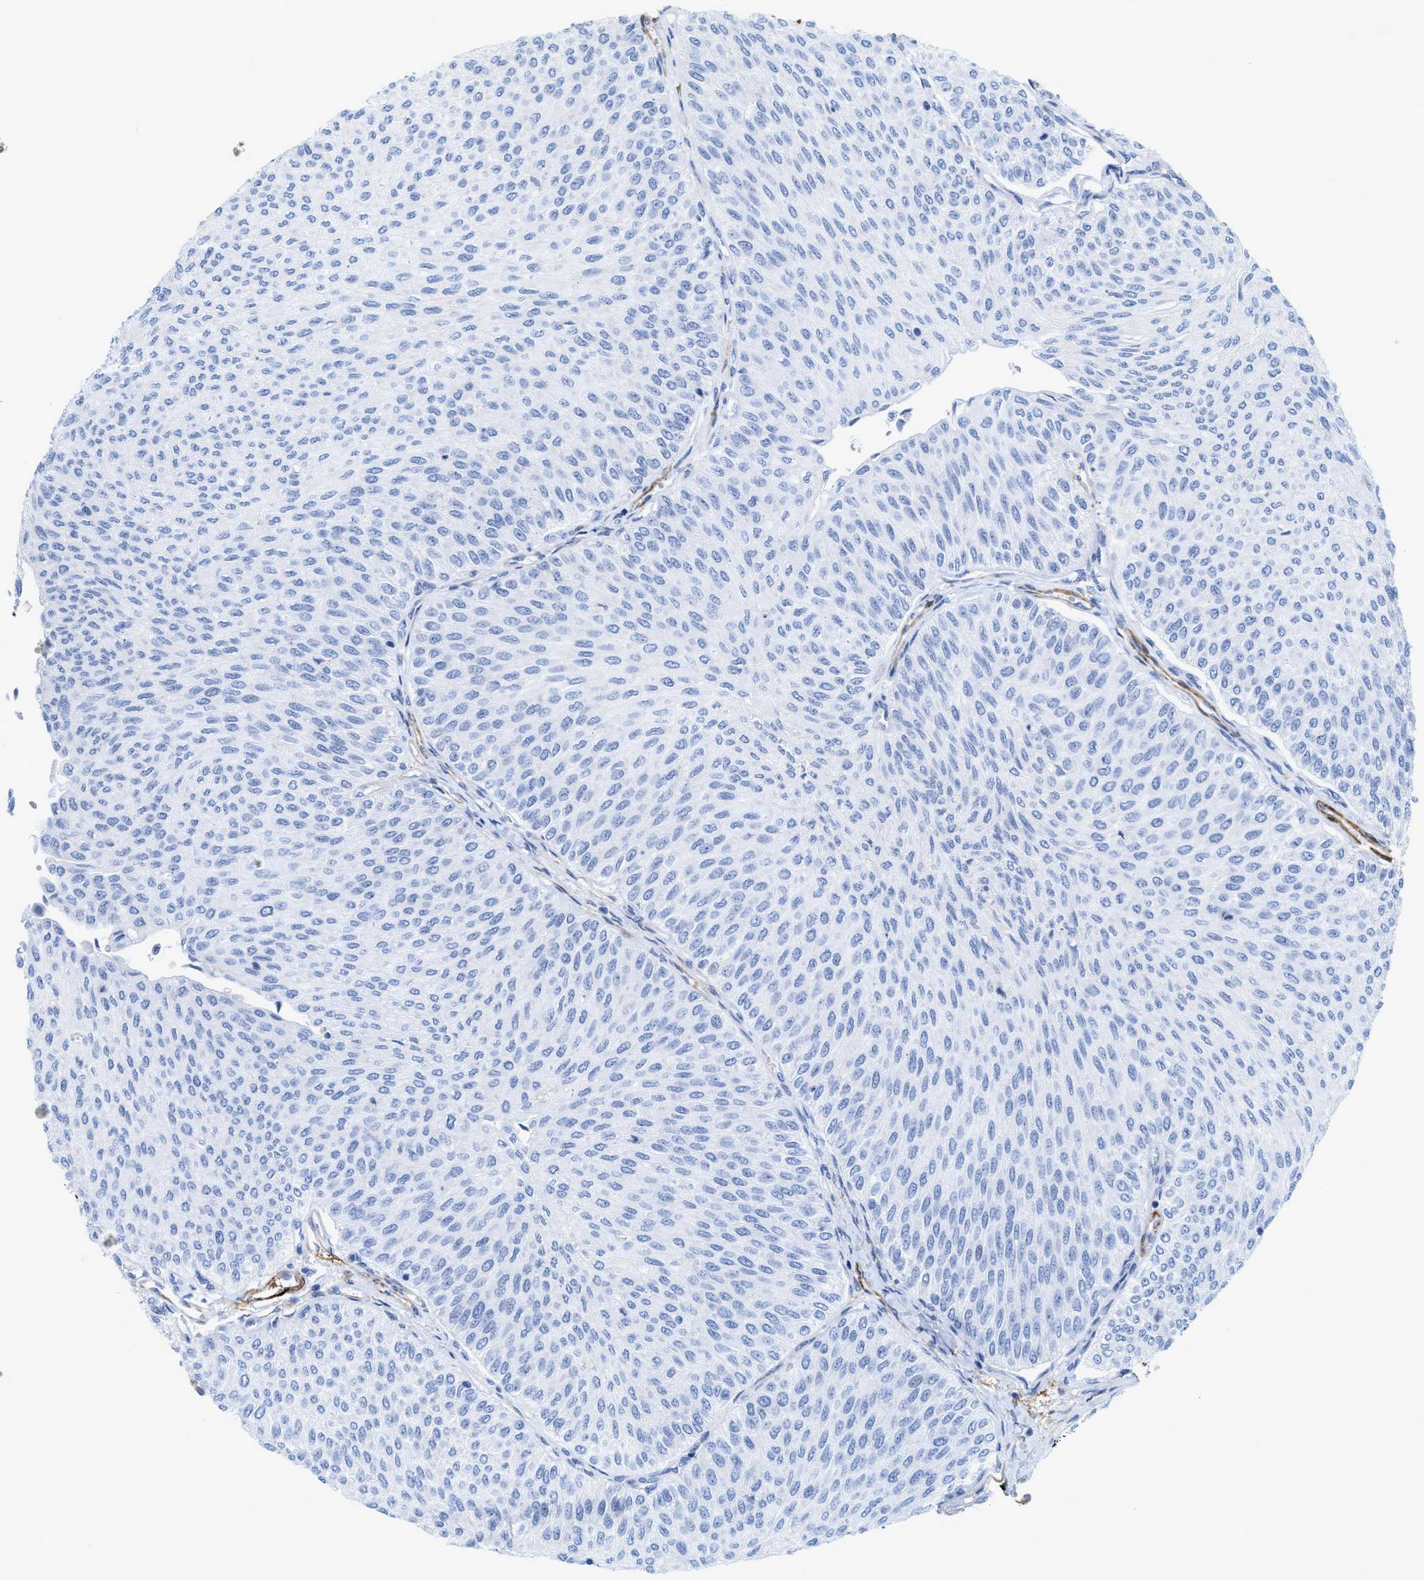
{"staining": {"intensity": "negative", "quantity": "none", "location": "none"}, "tissue": "urothelial cancer", "cell_type": "Tumor cells", "image_type": "cancer", "snomed": [{"axis": "morphology", "description": "Urothelial carcinoma, Low grade"}, {"axis": "topography", "description": "Urinary bladder"}], "caption": "Image shows no protein expression in tumor cells of urothelial cancer tissue. (DAB IHC, high magnification).", "gene": "TAGLN", "patient": {"sex": "male", "age": 78}}